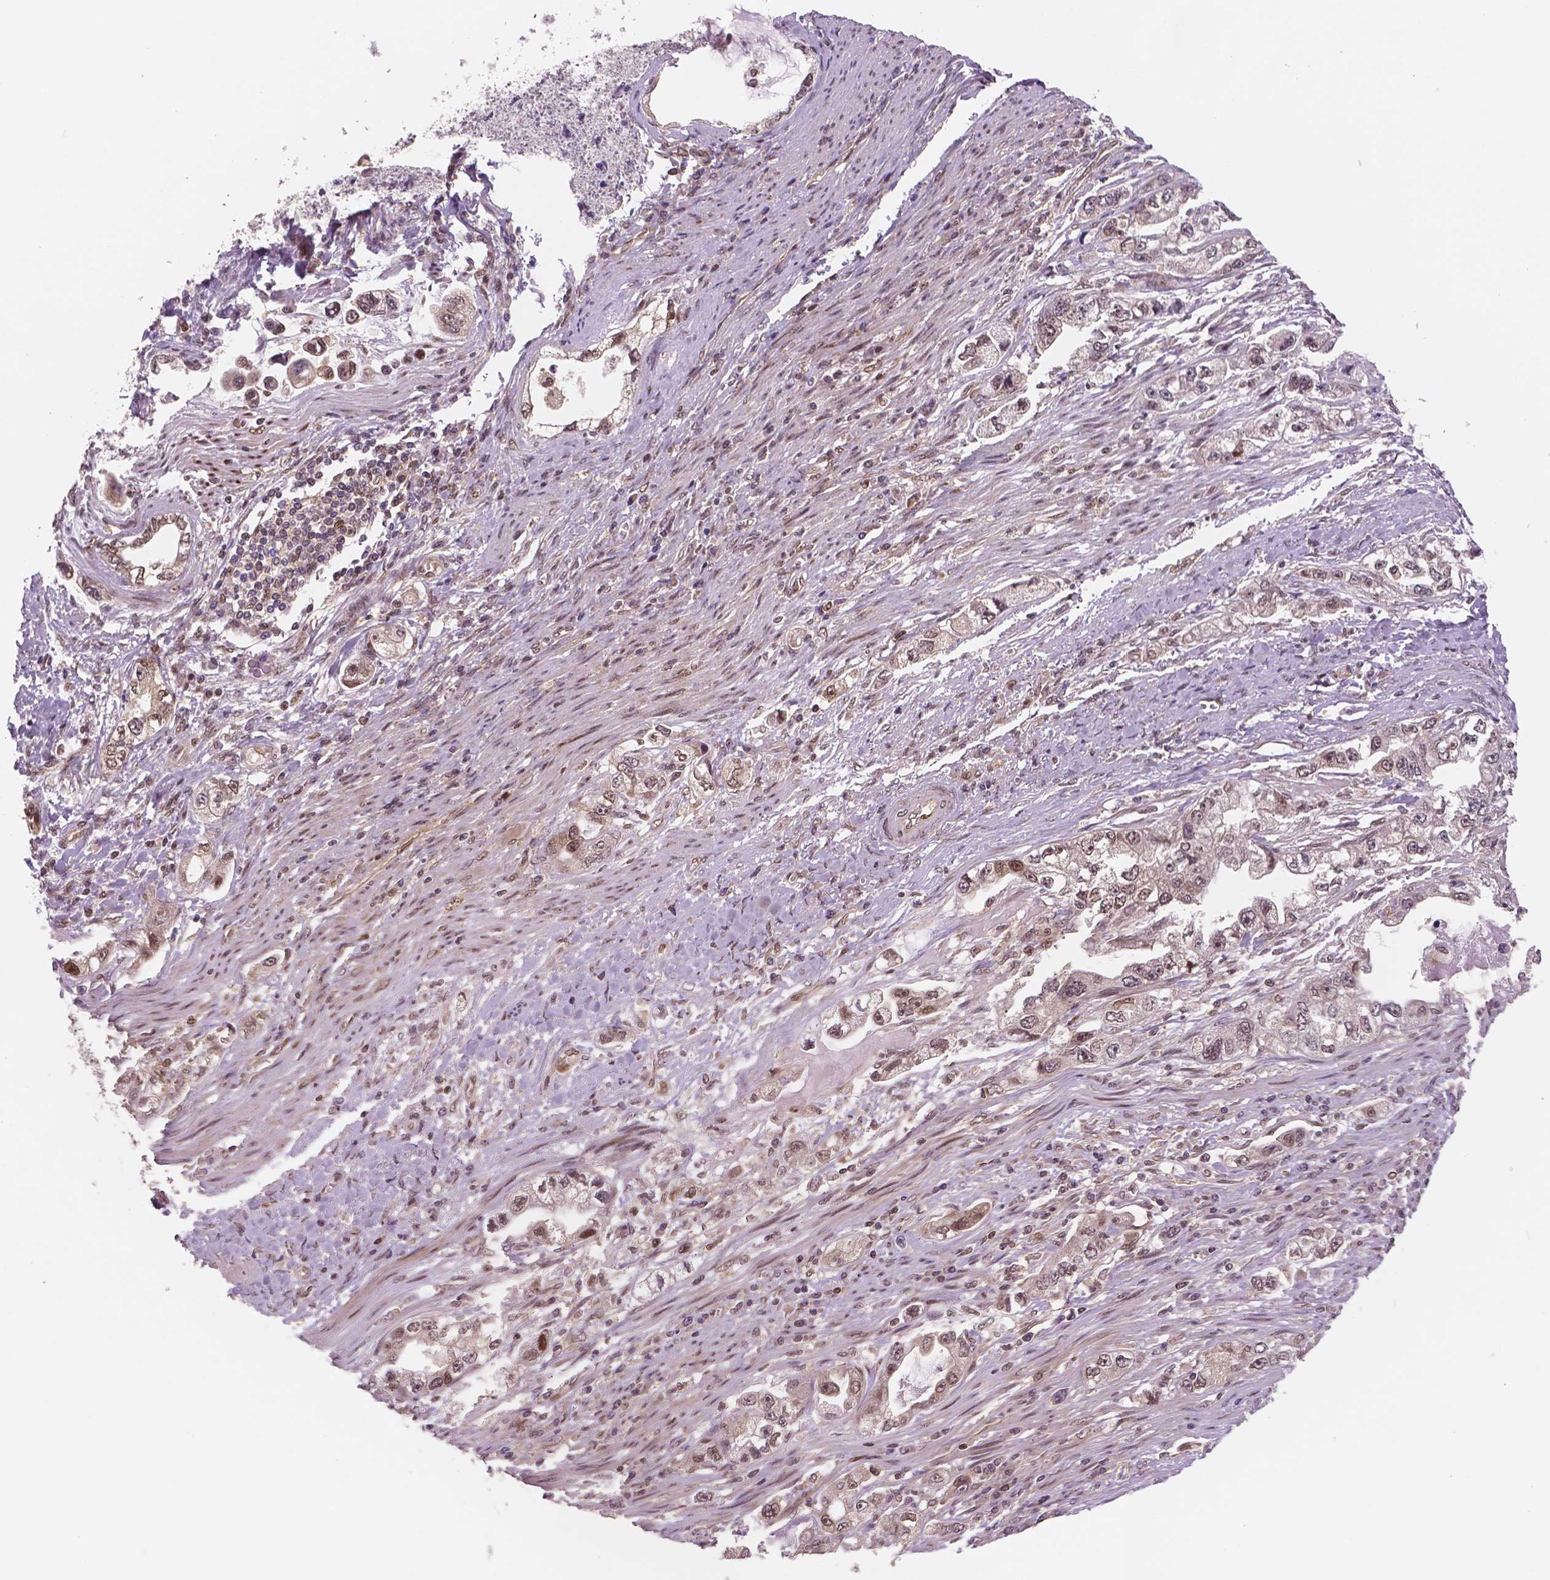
{"staining": {"intensity": "moderate", "quantity": ">75%", "location": "cytoplasmic/membranous,nuclear"}, "tissue": "stomach cancer", "cell_type": "Tumor cells", "image_type": "cancer", "snomed": [{"axis": "morphology", "description": "Adenocarcinoma, NOS"}, {"axis": "topography", "description": "Stomach, lower"}], "caption": "Protein staining shows moderate cytoplasmic/membranous and nuclear staining in about >75% of tumor cells in adenocarcinoma (stomach).", "gene": "STAT3", "patient": {"sex": "female", "age": 93}}